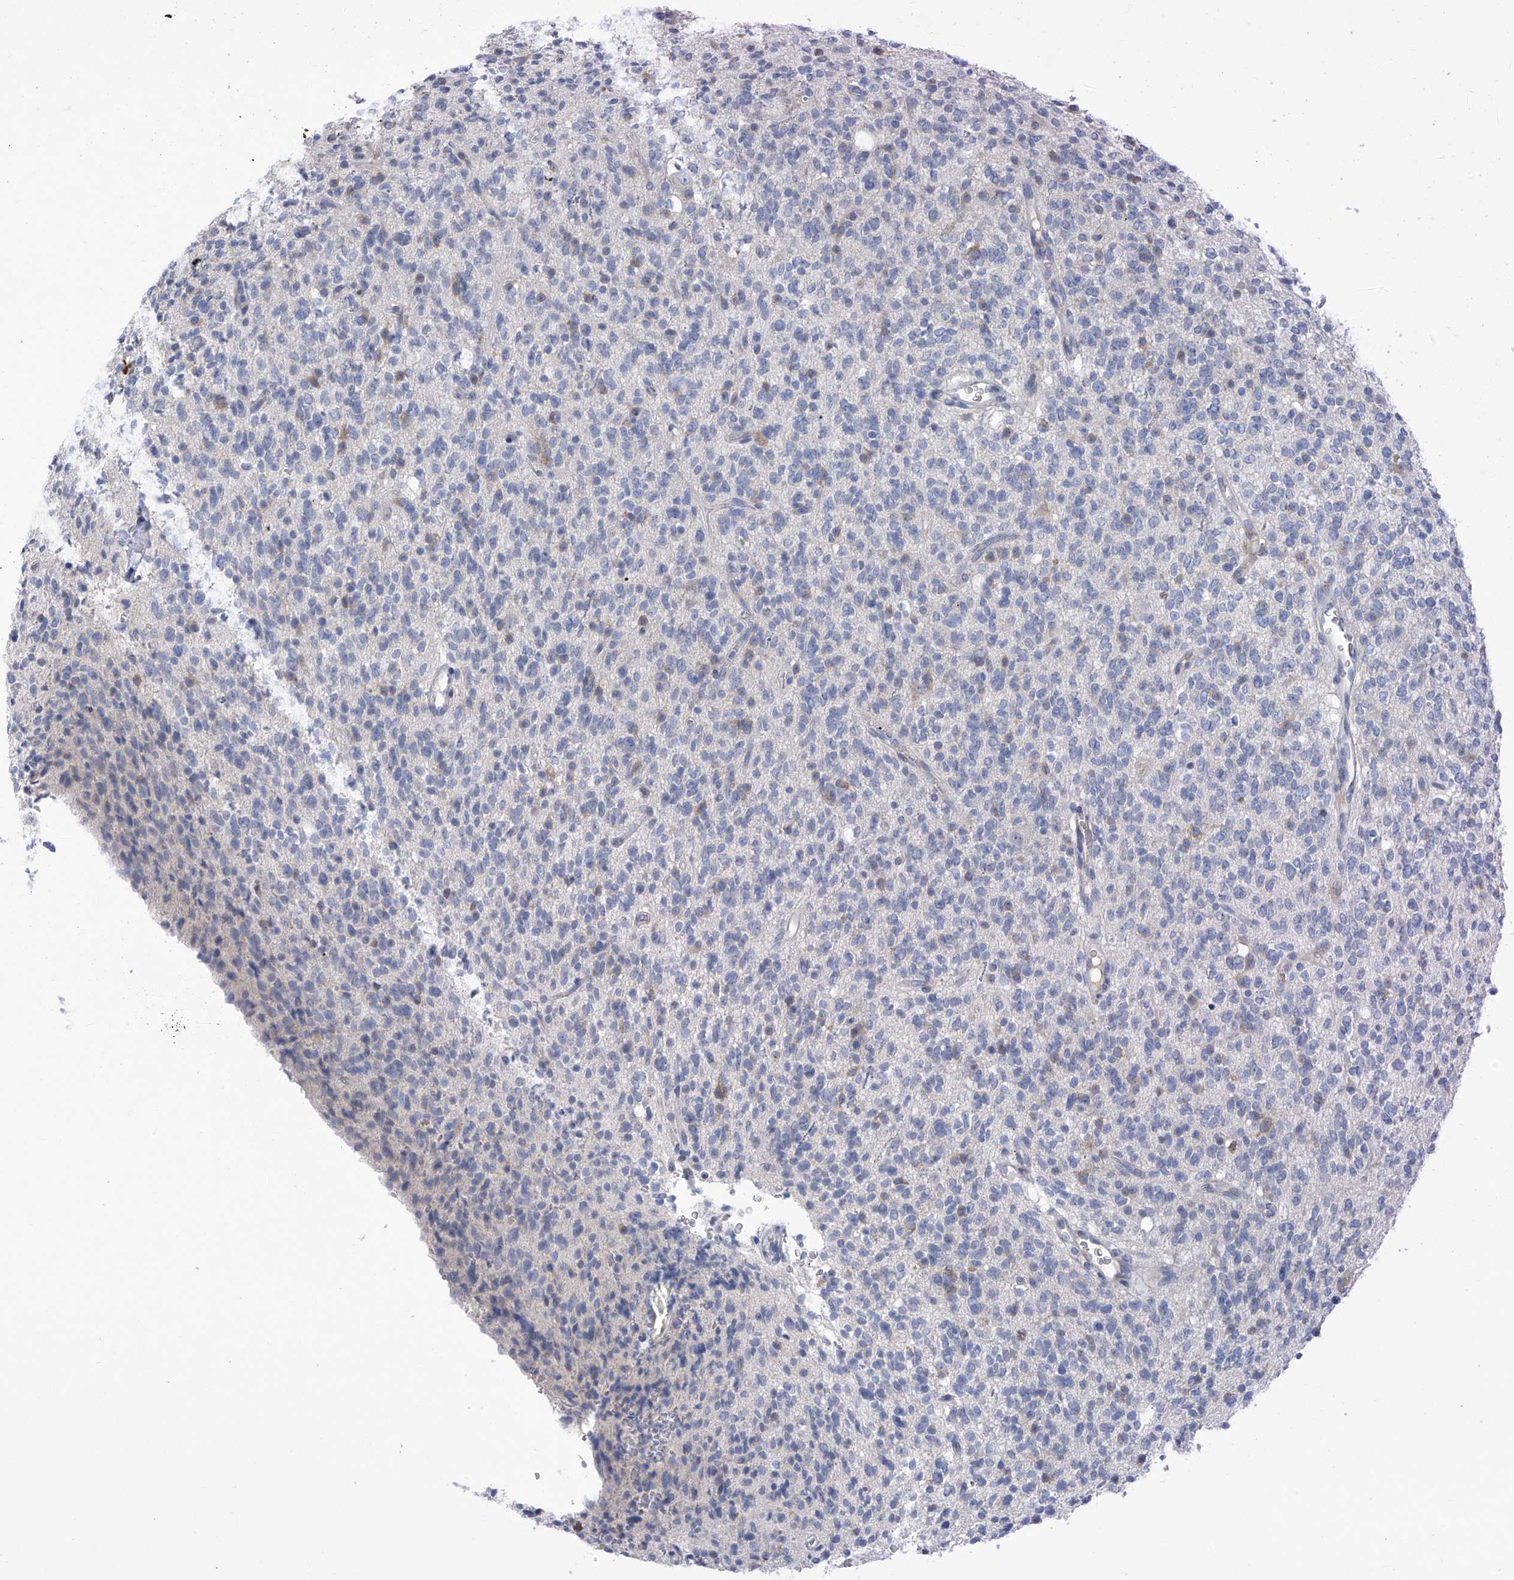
{"staining": {"intensity": "negative", "quantity": "none", "location": "none"}, "tissue": "glioma", "cell_type": "Tumor cells", "image_type": "cancer", "snomed": [{"axis": "morphology", "description": "Glioma, malignant, High grade"}, {"axis": "topography", "description": "Brain"}], "caption": "The immunohistochemistry micrograph has no significant positivity in tumor cells of glioma tissue.", "gene": "SLCO4A1", "patient": {"sex": "male", "age": 34}}